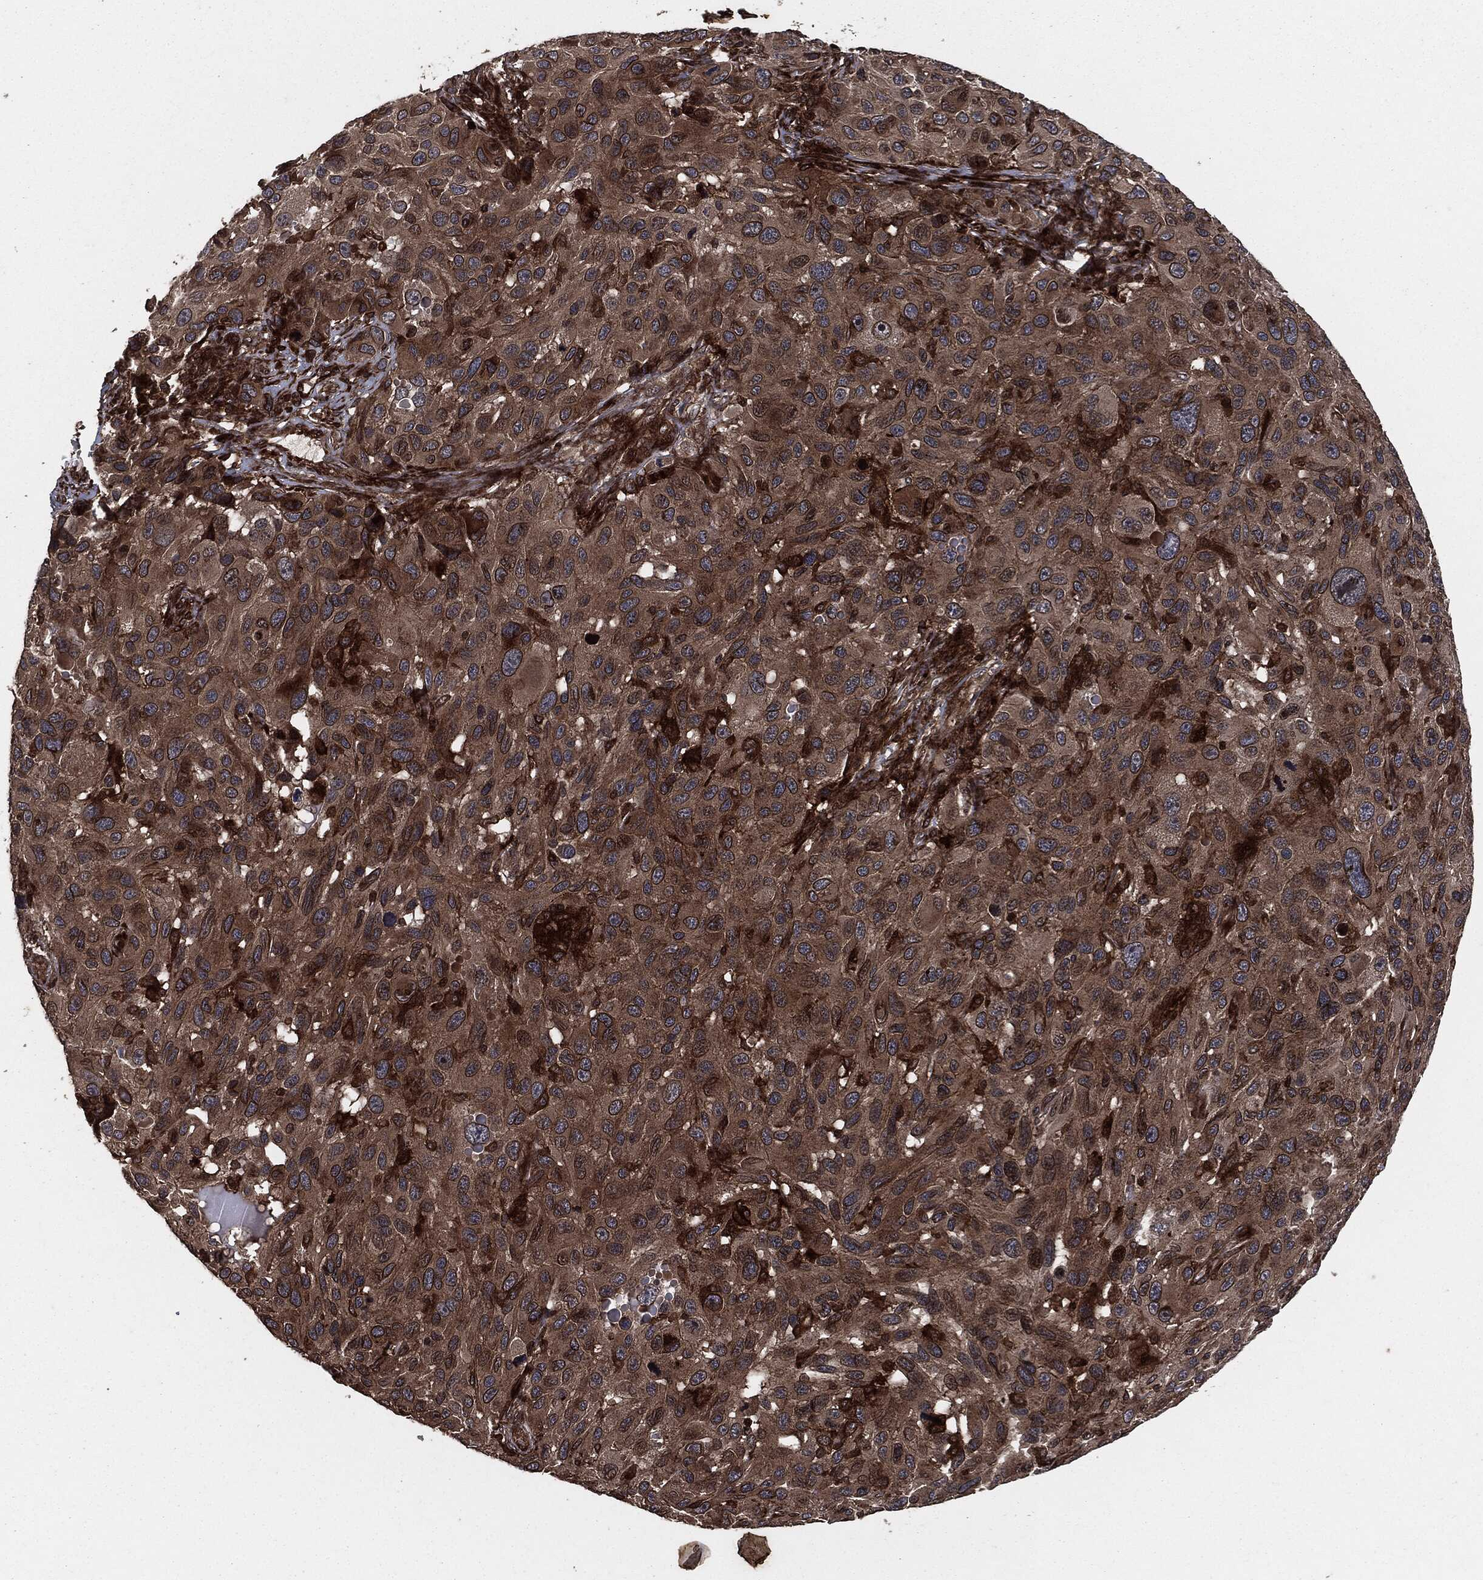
{"staining": {"intensity": "moderate", "quantity": ">75%", "location": "cytoplasmic/membranous"}, "tissue": "melanoma", "cell_type": "Tumor cells", "image_type": "cancer", "snomed": [{"axis": "morphology", "description": "Malignant melanoma, NOS"}, {"axis": "topography", "description": "Skin"}], "caption": "Moderate cytoplasmic/membranous protein staining is identified in about >75% of tumor cells in malignant melanoma.", "gene": "IFIT1", "patient": {"sex": "male", "age": 53}}